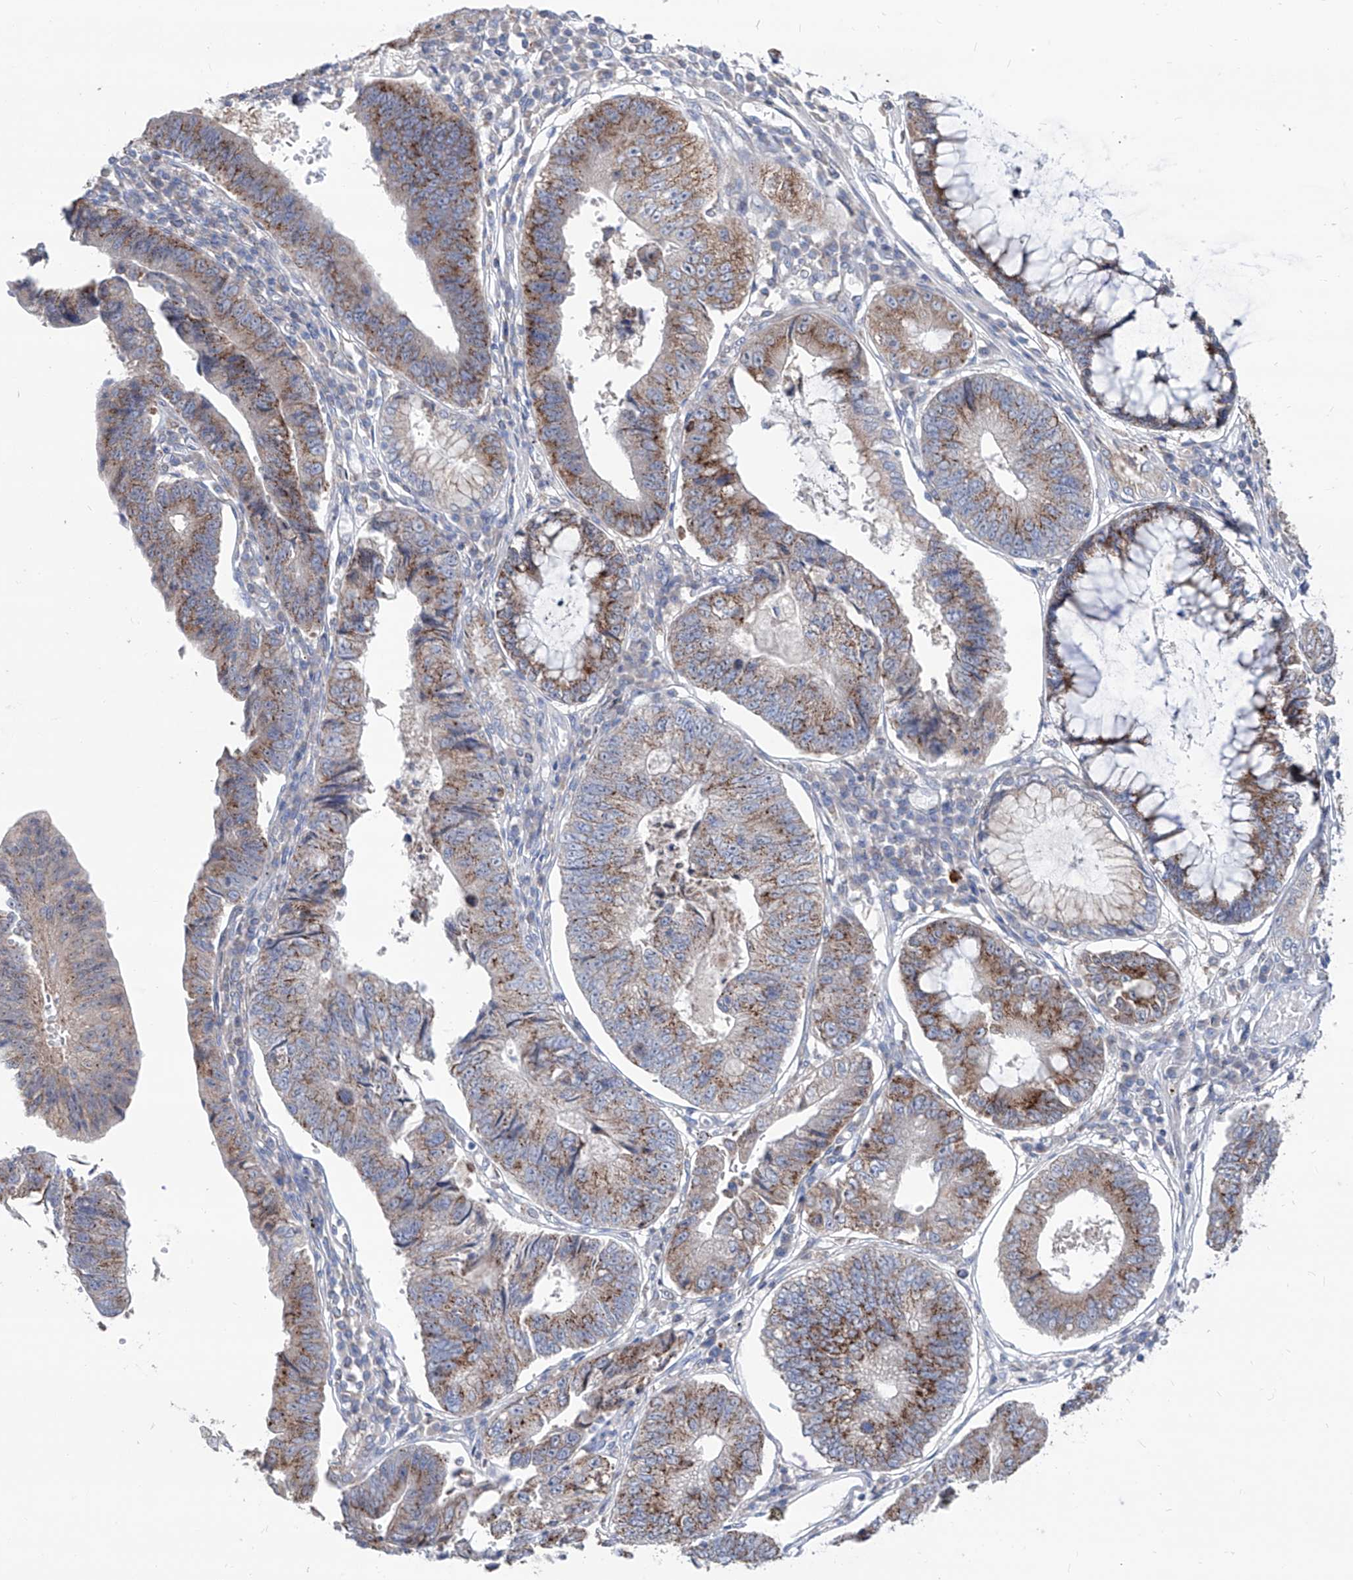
{"staining": {"intensity": "moderate", "quantity": ">75%", "location": "cytoplasmic/membranous"}, "tissue": "stomach cancer", "cell_type": "Tumor cells", "image_type": "cancer", "snomed": [{"axis": "morphology", "description": "Adenocarcinoma, NOS"}, {"axis": "topography", "description": "Stomach"}], "caption": "Stomach adenocarcinoma stained with a protein marker shows moderate staining in tumor cells.", "gene": "AGPS", "patient": {"sex": "male", "age": 59}}